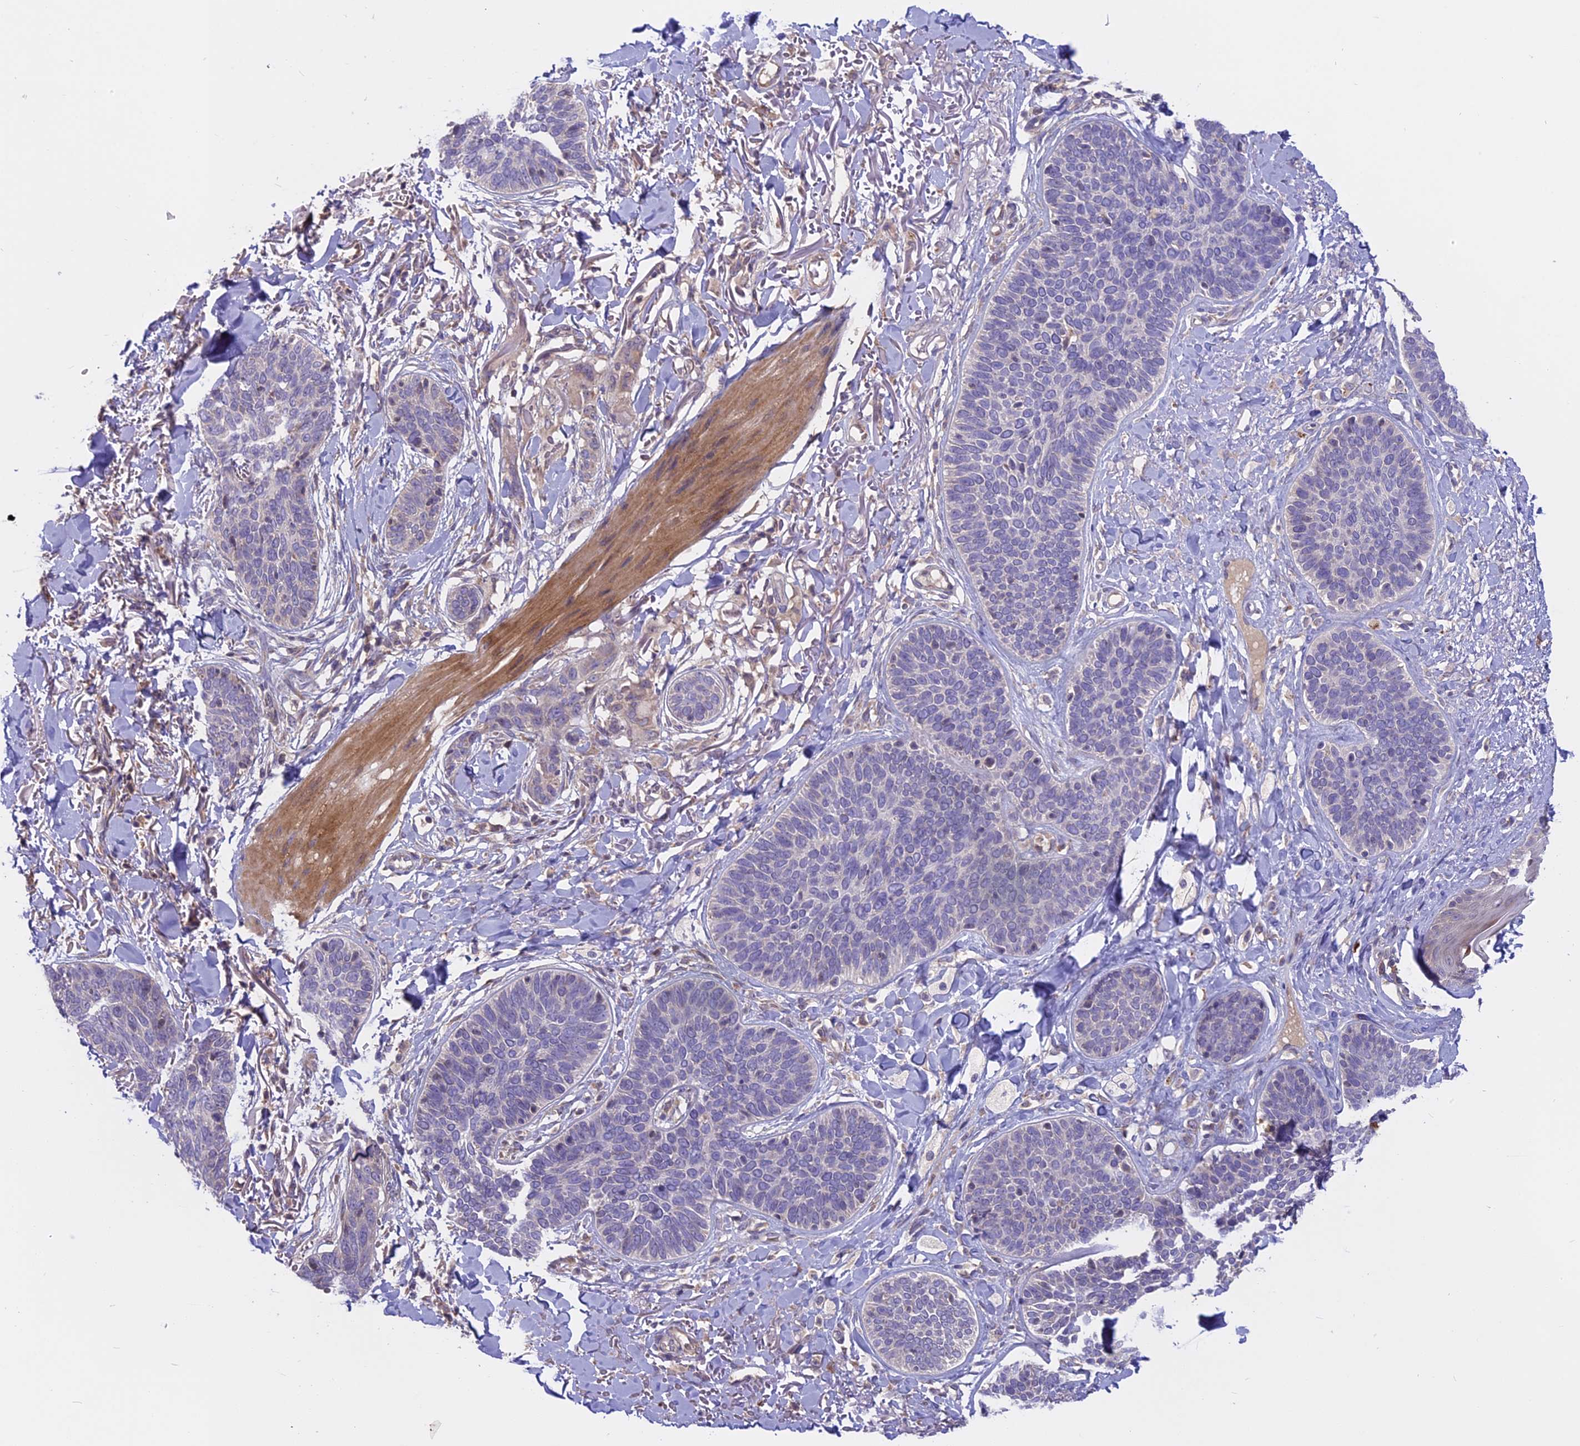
{"staining": {"intensity": "negative", "quantity": "none", "location": "none"}, "tissue": "skin cancer", "cell_type": "Tumor cells", "image_type": "cancer", "snomed": [{"axis": "morphology", "description": "Basal cell carcinoma"}, {"axis": "topography", "description": "Skin"}], "caption": "Immunohistochemistry of human basal cell carcinoma (skin) reveals no expression in tumor cells. Nuclei are stained in blue.", "gene": "MEMO1", "patient": {"sex": "male", "age": 85}}